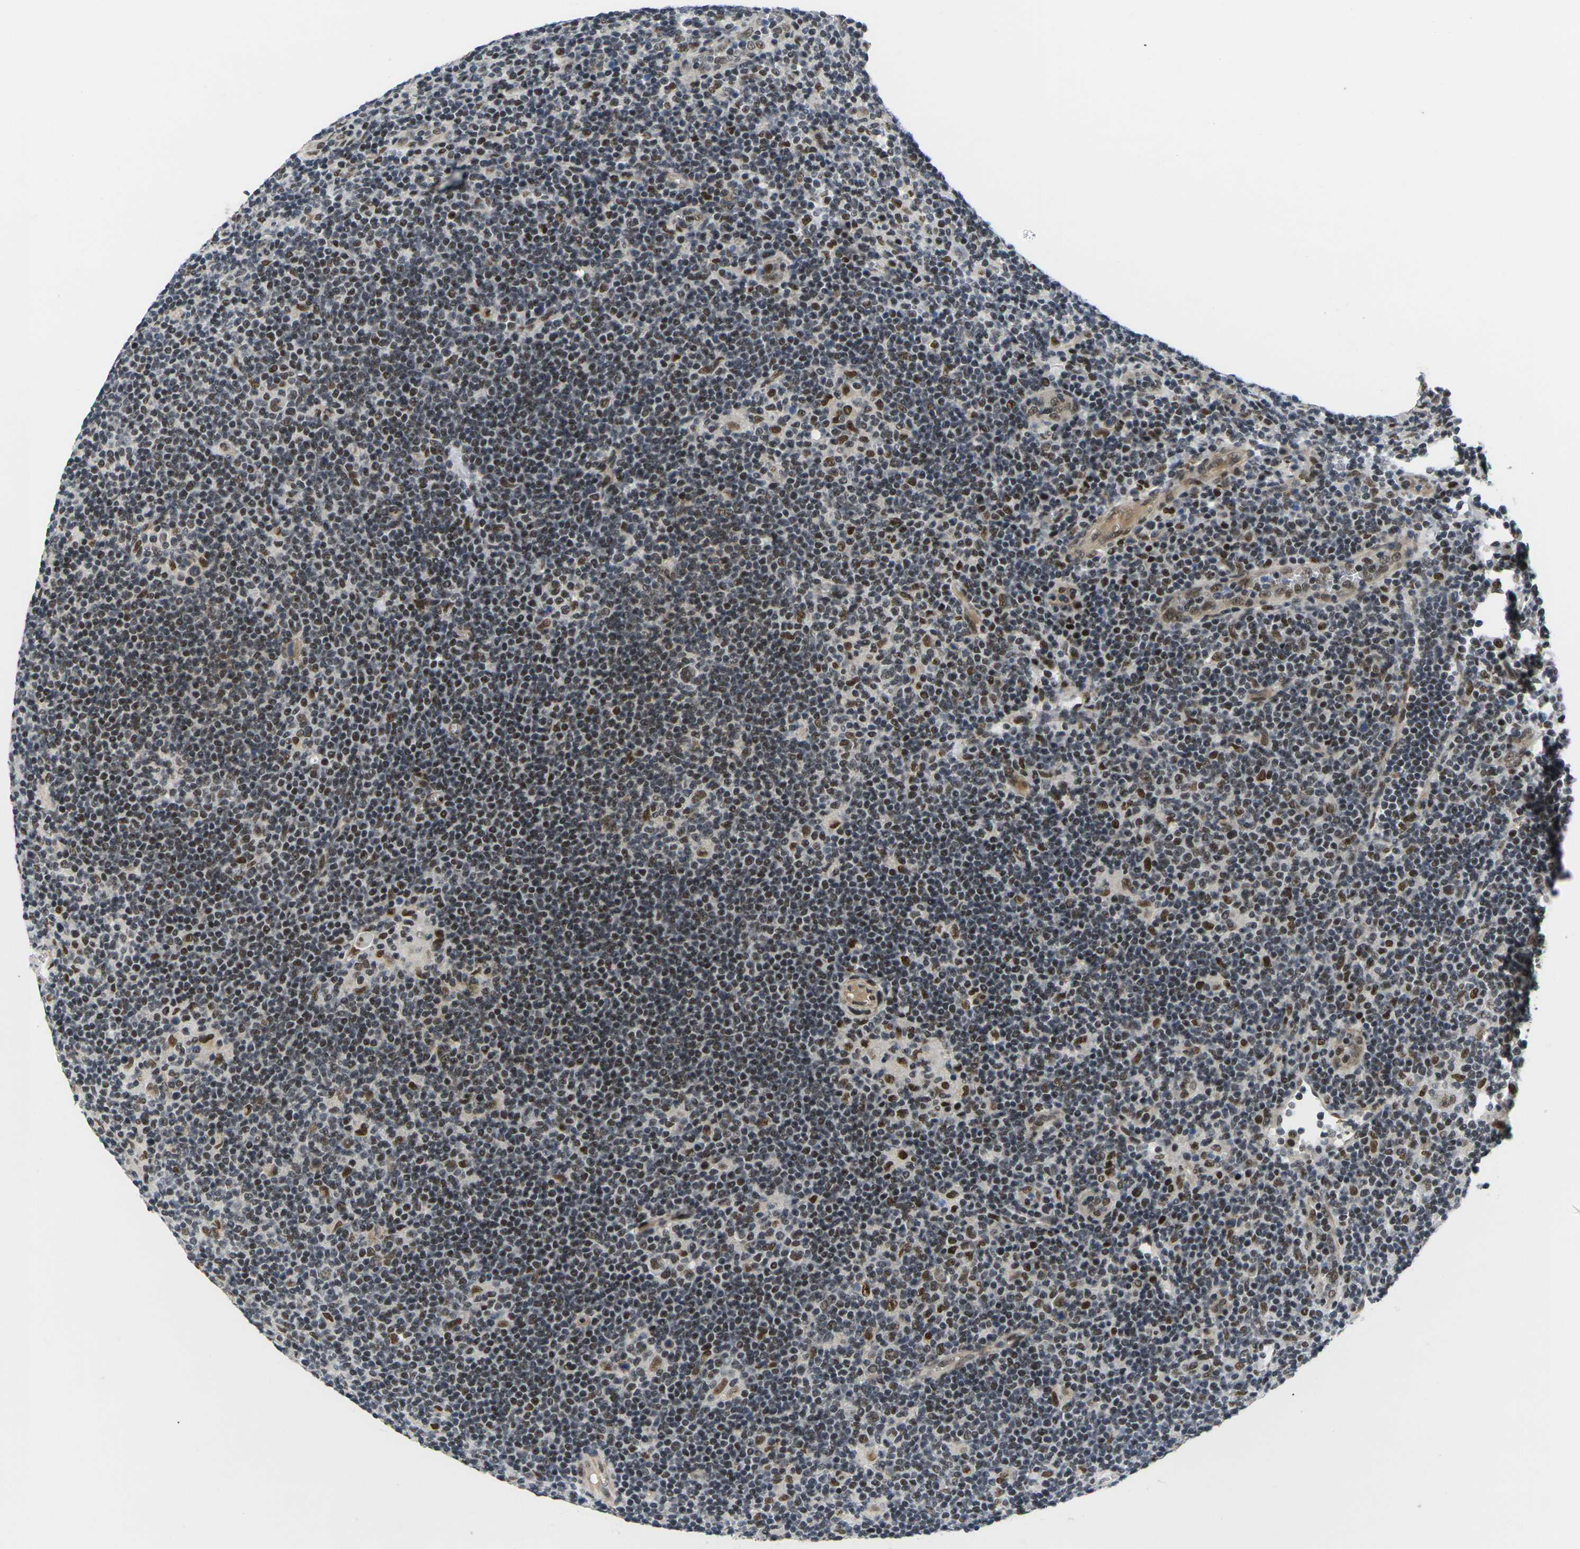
{"staining": {"intensity": "moderate", "quantity": ">75%", "location": "nuclear"}, "tissue": "lymphoma", "cell_type": "Tumor cells", "image_type": "cancer", "snomed": [{"axis": "morphology", "description": "Hodgkin's disease, NOS"}, {"axis": "topography", "description": "Lymph node"}], "caption": "Hodgkin's disease was stained to show a protein in brown. There is medium levels of moderate nuclear positivity in about >75% of tumor cells. (DAB (3,3'-diaminobenzidine) = brown stain, brightfield microscopy at high magnification).", "gene": "RBM7", "patient": {"sex": "female", "age": 57}}